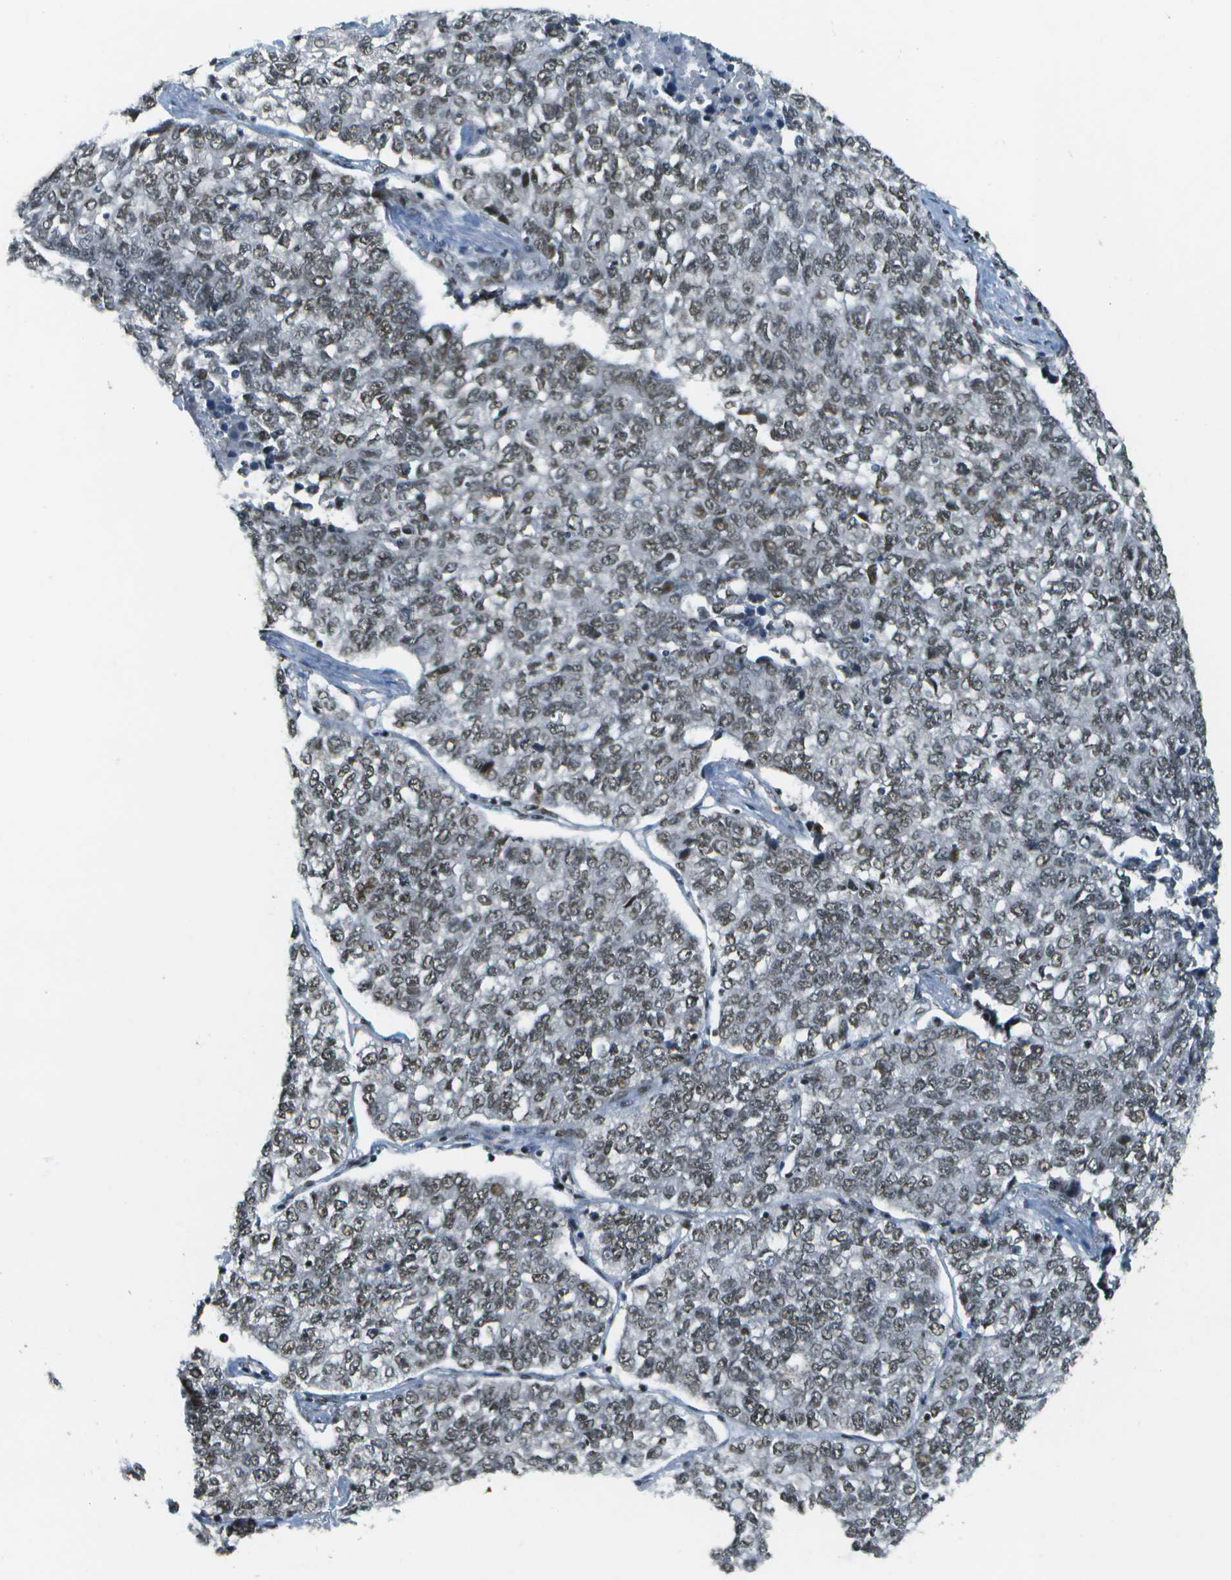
{"staining": {"intensity": "weak", "quantity": ">75%", "location": "nuclear"}, "tissue": "lung cancer", "cell_type": "Tumor cells", "image_type": "cancer", "snomed": [{"axis": "morphology", "description": "Adenocarcinoma, NOS"}, {"axis": "topography", "description": "Lung"}], "caption": "Immunohistochemical staining of adenocarcinoma (lung) shows low levels of weak nuclear positivity in approximately >75% of tumor cells.", "gene": "IRF7", "patient": {"sex": "male", "age": 49}}